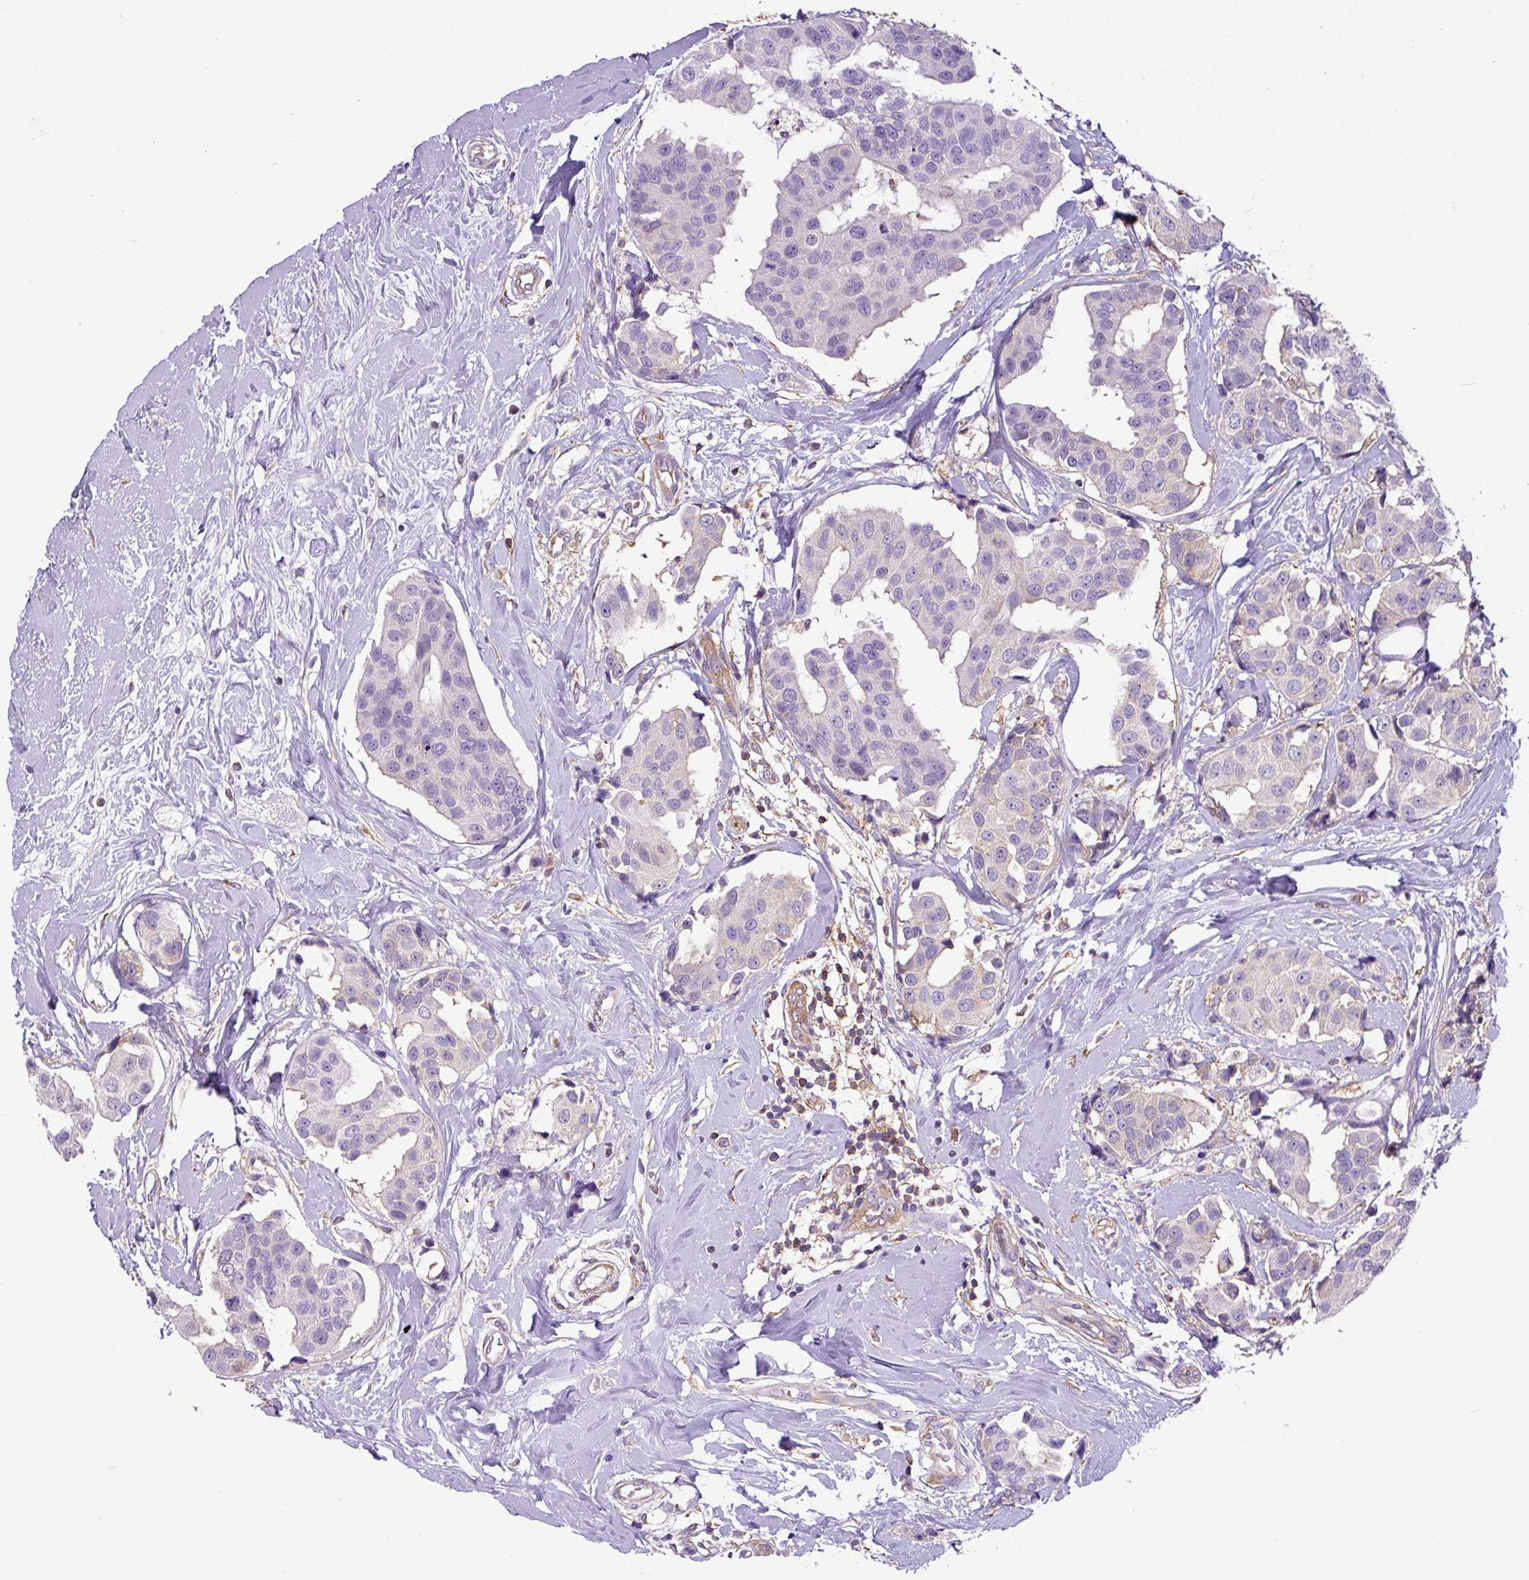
{"staining": {"intensity": "negative", "quantity": "none", "location": "none"}, "tissue": "breast cancer", "cell_type": "Tumor cells", "image_type": "cancer", "snomed": [{"axis": "morphology", "description": "Normal tissue, NOS"}, {"axis": "morphology", "description": "Duct carcinoma"}, {"axis": "topography", "description": "Breast"}], "caption": "This histopathology image is of breast cancer stained with IHC to label a protein in brown with the nuclei are counter-stained blue. There is no expression in tumor cells. (DAB IHC with hematoxylin counter stain).", "gene": "XNDC1N", "patient": {"sex": "female", "age": 39}}